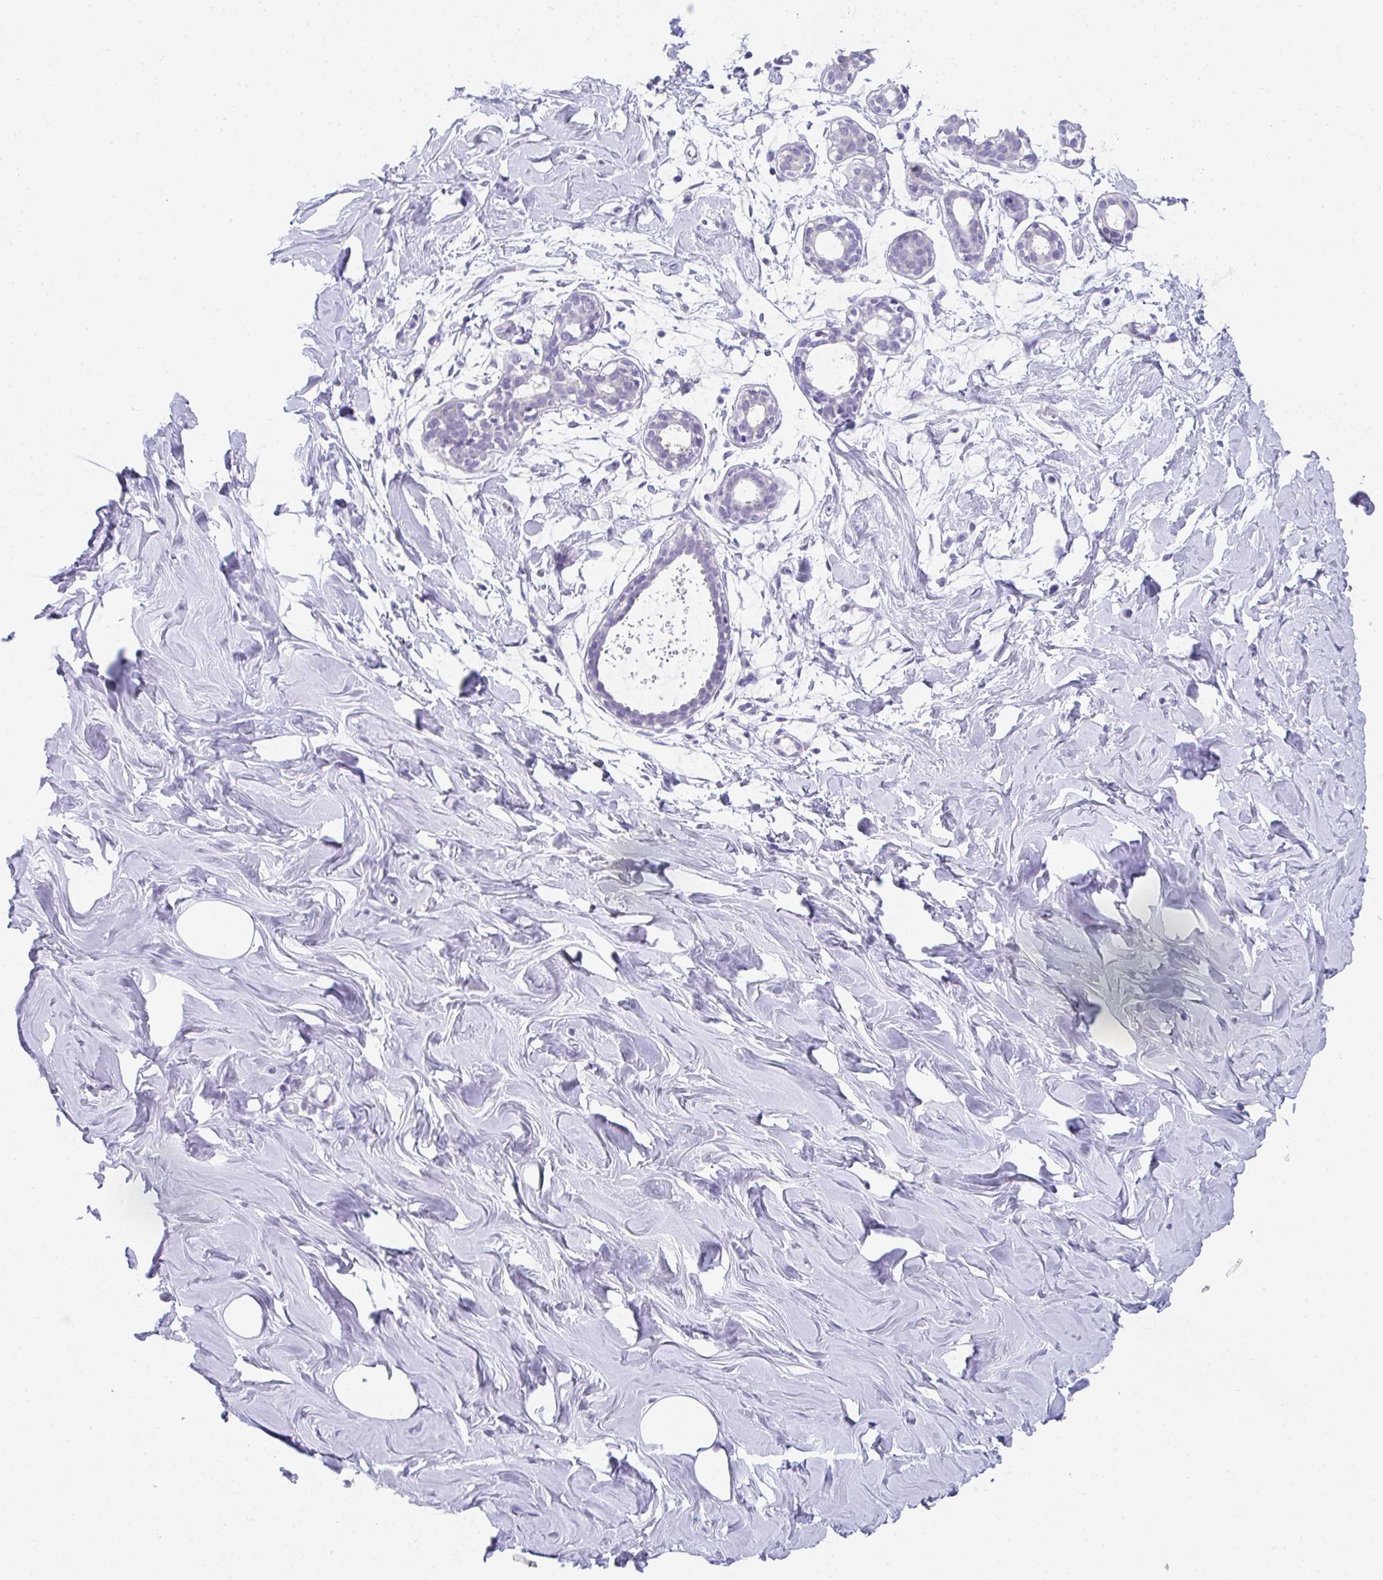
{"staining": {"intensity": "negative", "quantity": "none", "location": "none"}, "tissue": "breast", "cell_type": "Adipocytes", "image_type": "normal", "snomed": [{"axis": "morphology", "description": "Normal tissue, NOS"}, {"axis": "topography", "description": "Breast"}], "caption": "IHC image of normal human breast stained for a protein (brown), which demonstrates no staining in adipocytes.", "gene": "TTC30A", "patient": {"sex": "female", "age": 27}}